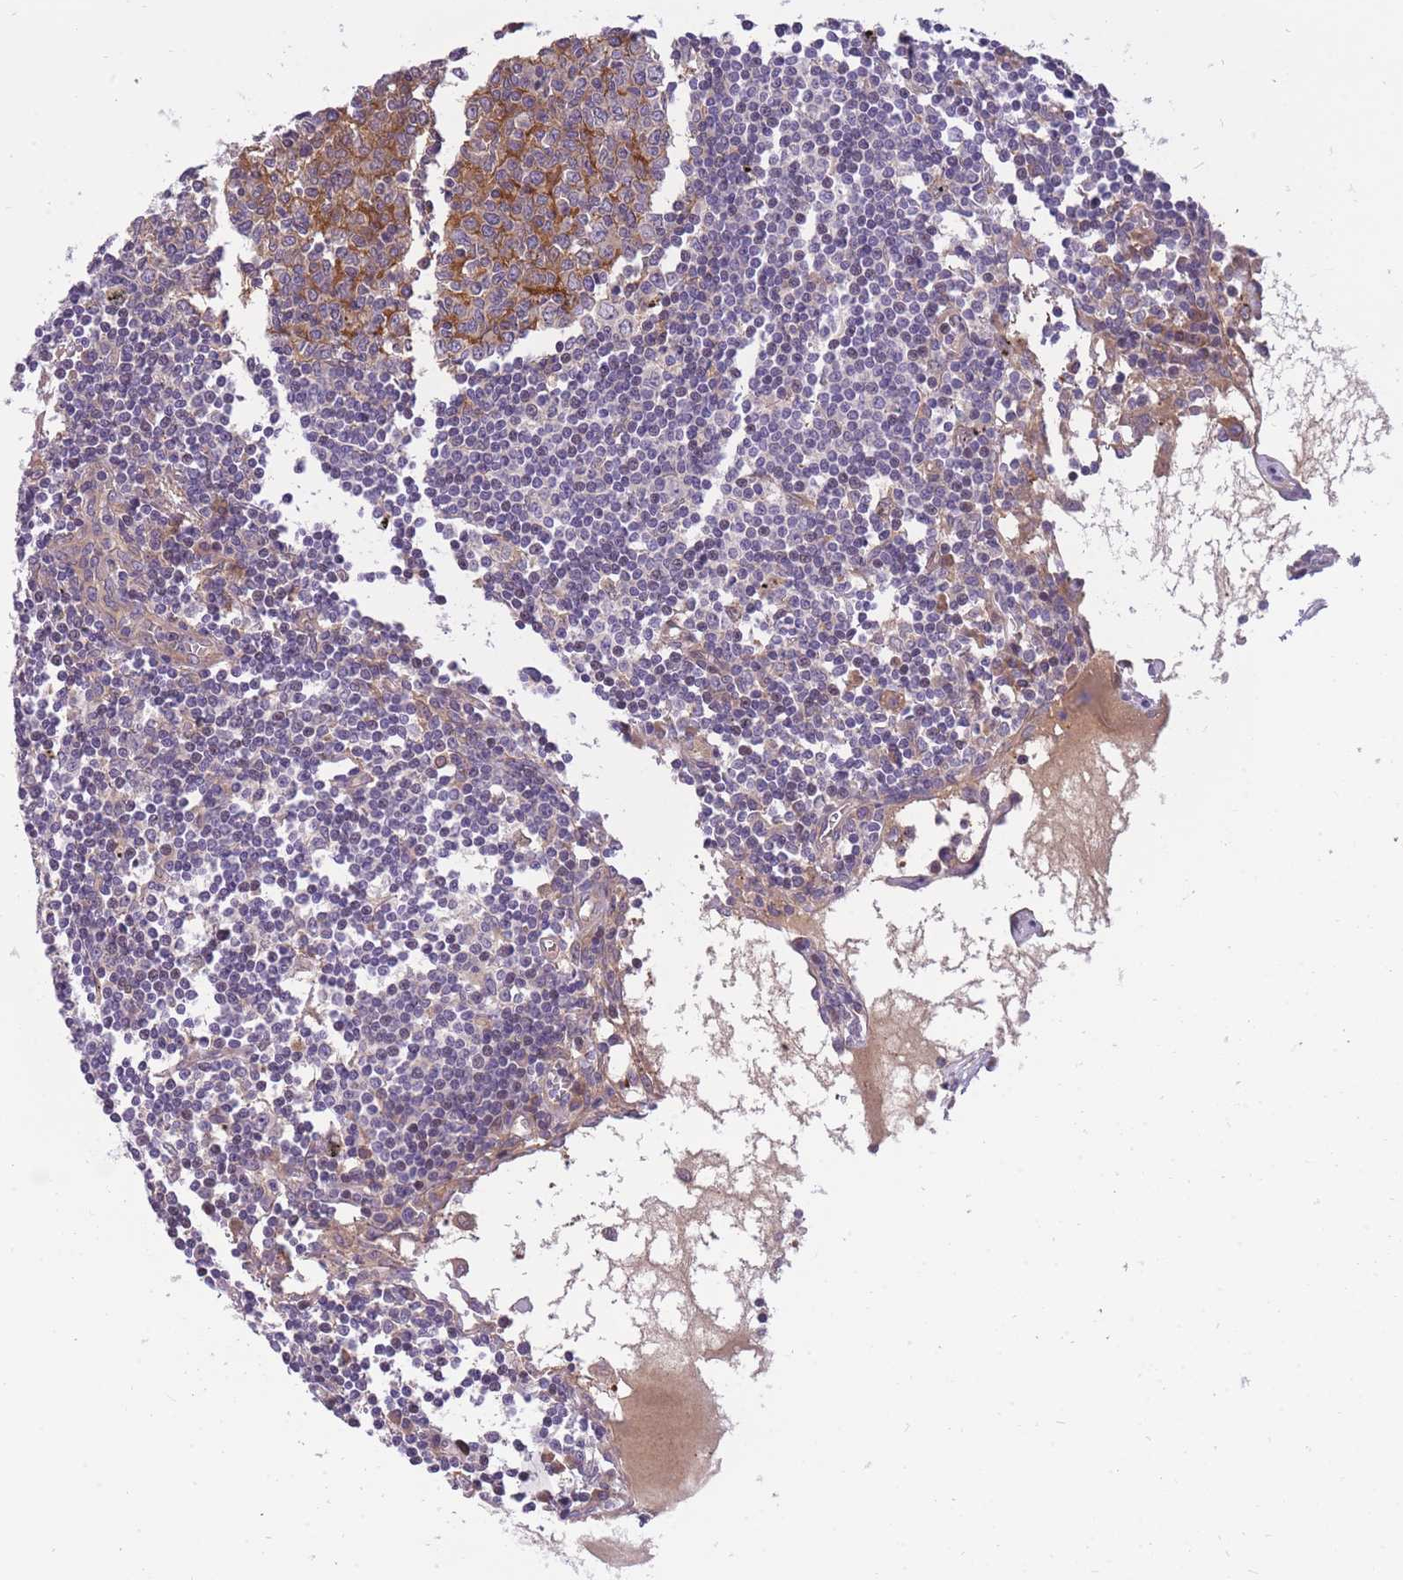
{"staining": {"intensity": "moderate", "quantity": "25%-75%", "location": "cytoplasmic/membranous"}, "tissue": "lymph node", "cell_type": "Germinal center cells", "image_type": "normal", "snomed": [{"axis": "morphology", "description": "Normal tissue, NOS"}, {"axis": "topography", "description": "Lymph node"}], "caption": "Protein expression analysis of benign lymph node demonstrates moderate cytoplasmic/membranous expression in about 25%-75% of germinal center cells.", "gene": "CRYGN", "patient": {"sex": "male", "age": 74}}